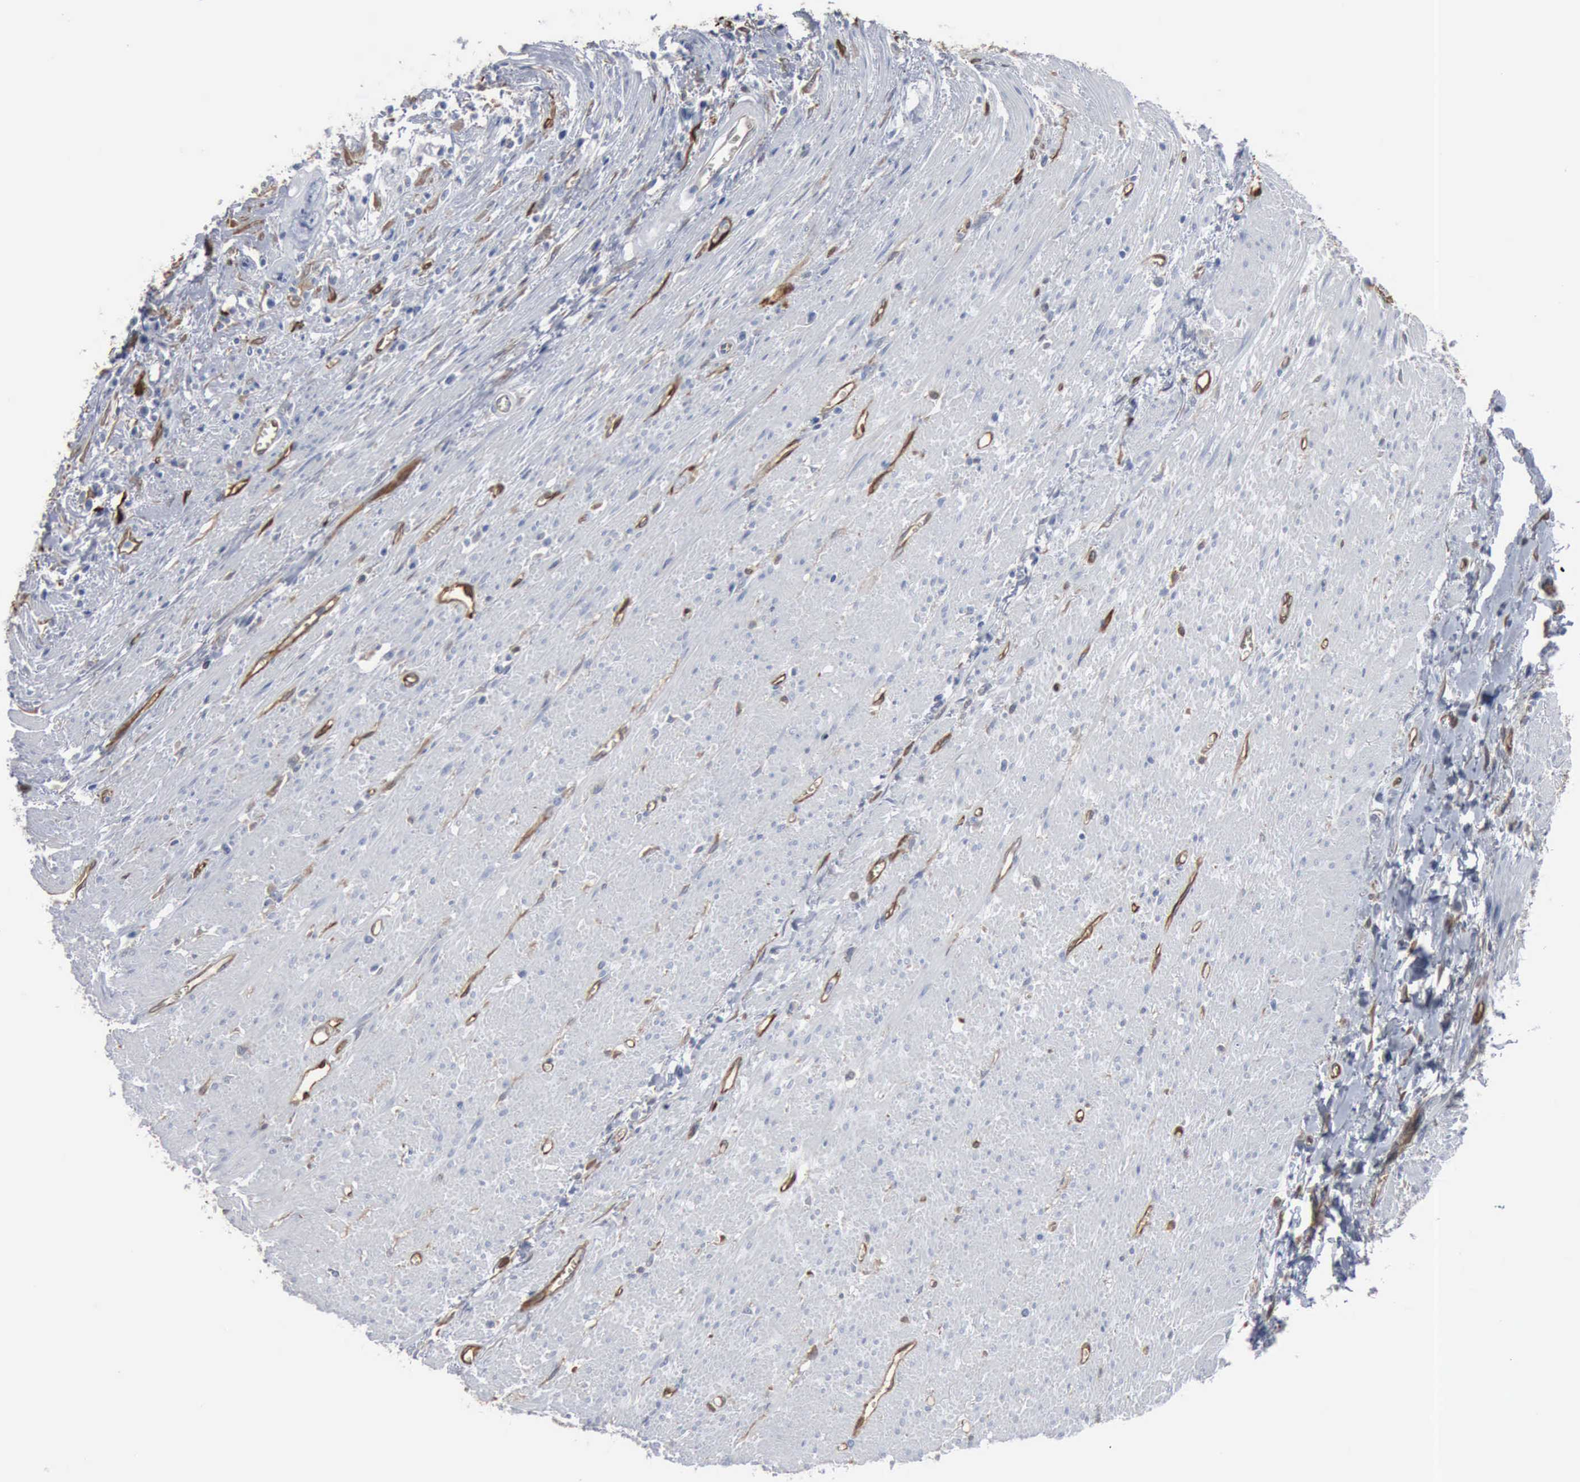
{"staining": {"intensity": "negative", "quantity": "none", "location": "none"}, "tissue": "colorectal cancer", "cell_type": "Tumor cells", "image_type": "cancer", "snomed": [{"axis": "morphology", "description": "Adenocarcinoma, NOS"}, {"axis": "topography", "description": "Rectum"}], "caption": "A high-resolution micrograph shows IHC staining of colorectal adenocarcinoma, which displays no significant positivity in tumor cells.", "gene": "FSCN1", "patient": {"sex": "male", "age": 70}}